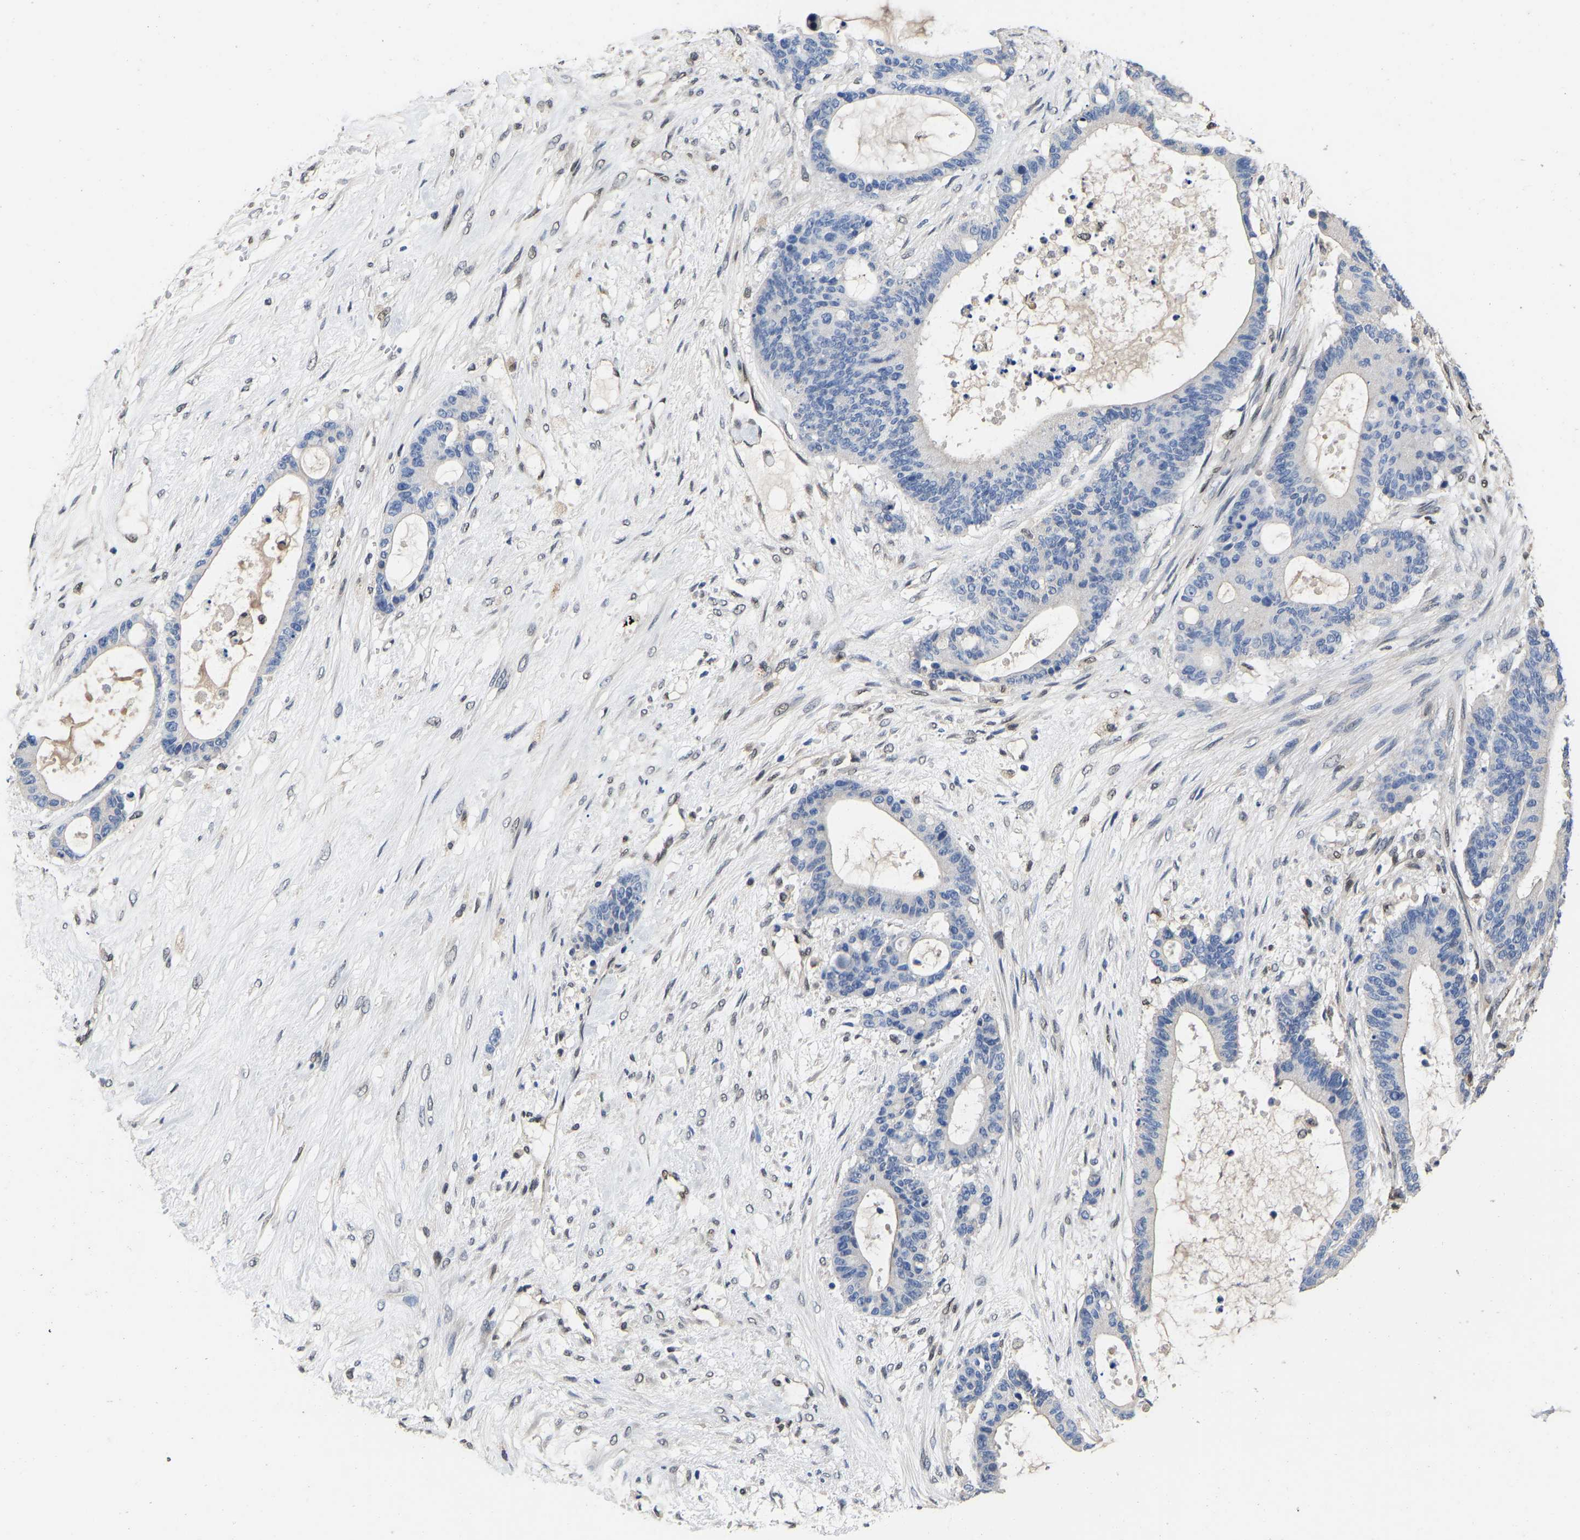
{"staining": {"intensity": "negative", "quantity": "none", "location": "none"}, "tissue": "liver cancer", "cell_type": "Tumor cells", "image_type": "cancer", "snomed": [{"axis": "morphology", "description": "Cholangiocarcinoma"}, {"axis": "topography", "description": "Liver"}], "caption": "Image shows no protein positivity in tumor cells of liver cholangiocarcinoma tissue.", "gene": "QKI", "patient": {"sex": "female", "age": 73}}